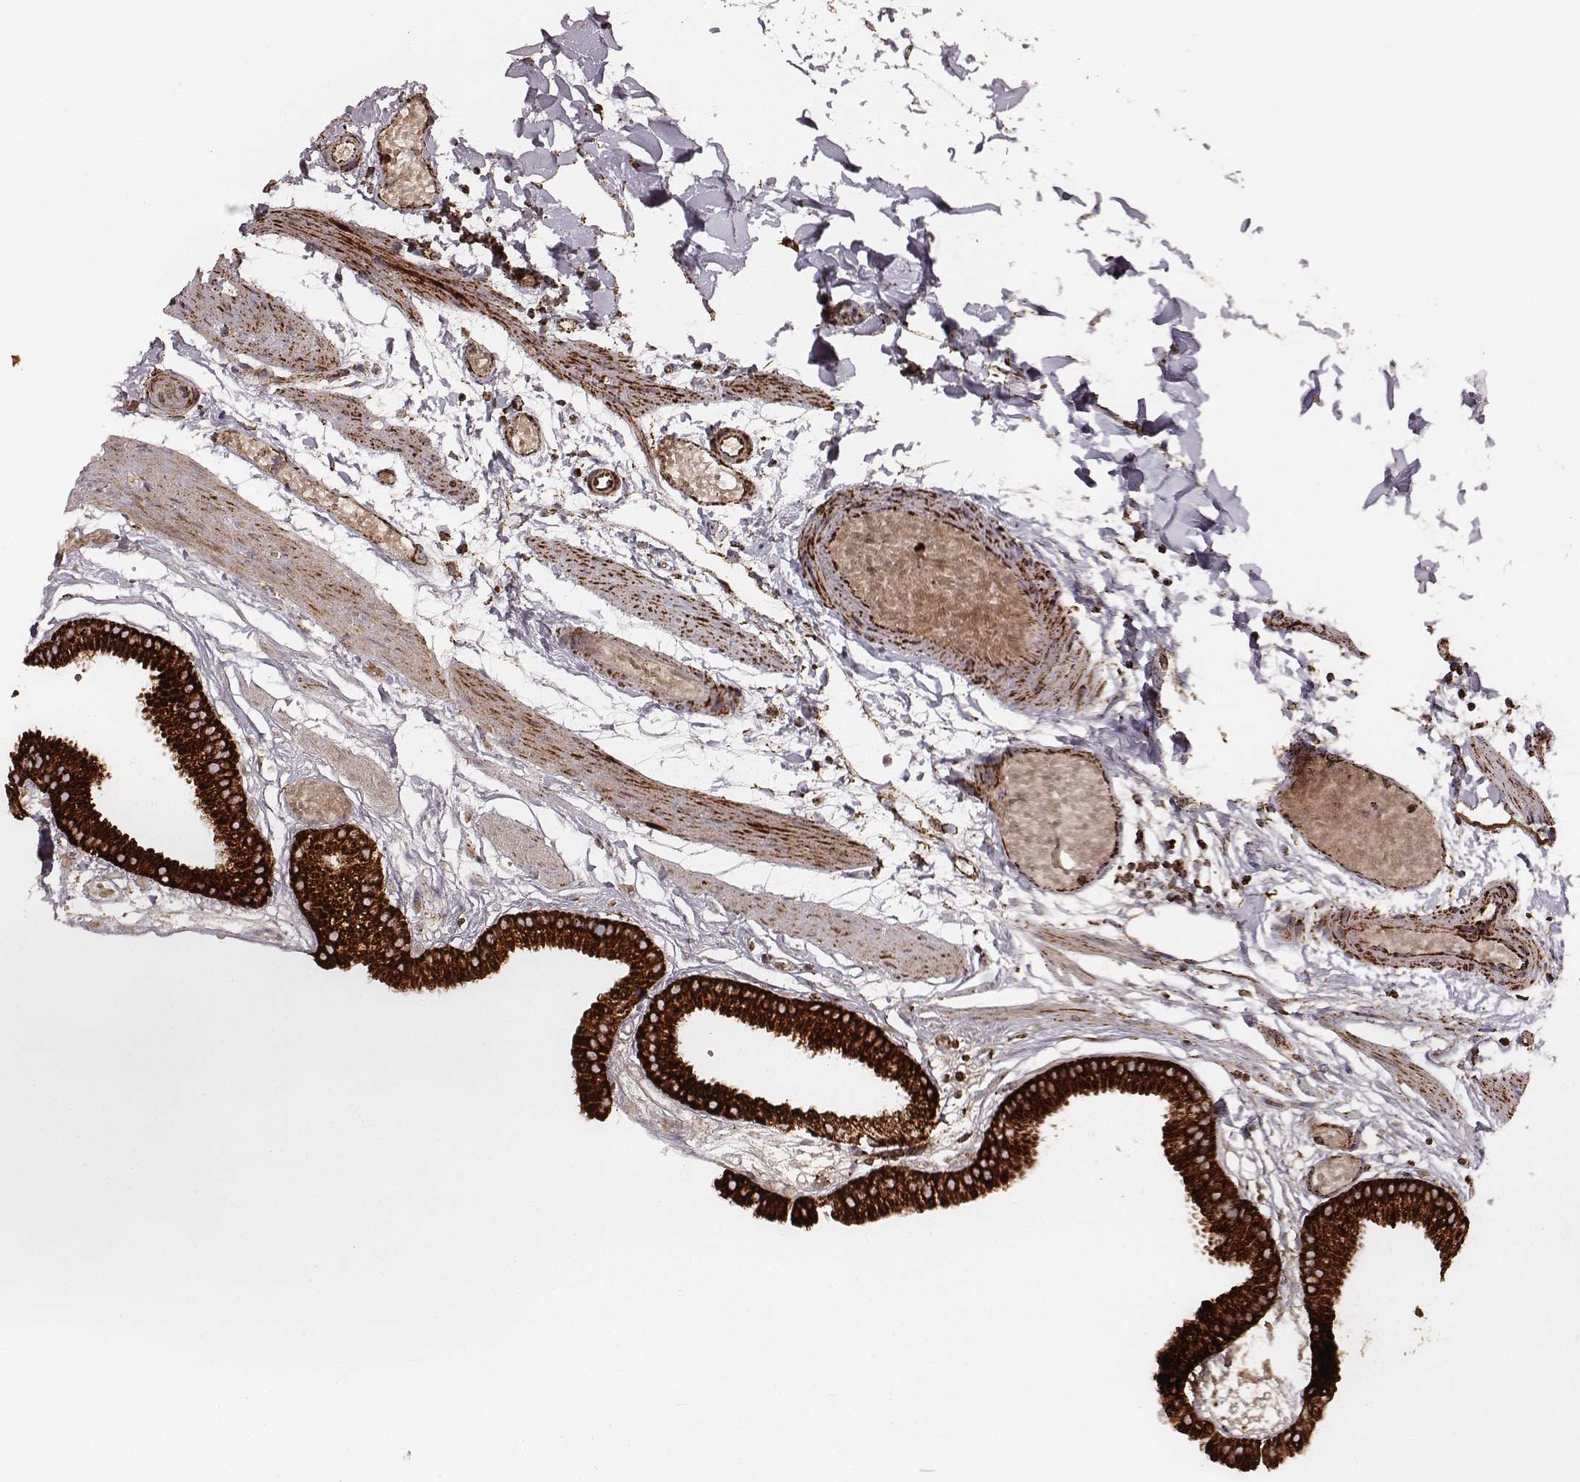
{"staining": {"intensity": "strong", "quantity": ">75%", "location": "cytoplasmic/membranous"}, "tissue": "gallbladder", "cell_type": "Glandular cells", "image_type": "normal", "snomed": [{"axis": "morphology", "description": "Normal tissue, NOS"}, {"axis": "topography", "description": "Gallbladder"}], "caption": "Protein staining of benign gallbladder displays strong cytoplasmic/membranous positivity in about >75% of glandular cells. The staining was performed using DAB to visualize the protein expression in brown, while the nuclei were stained in blue with hematoxylin (Magnification: 20x).", "gene": "TUFM", "patient": {"sex": "female", "age": 45}}